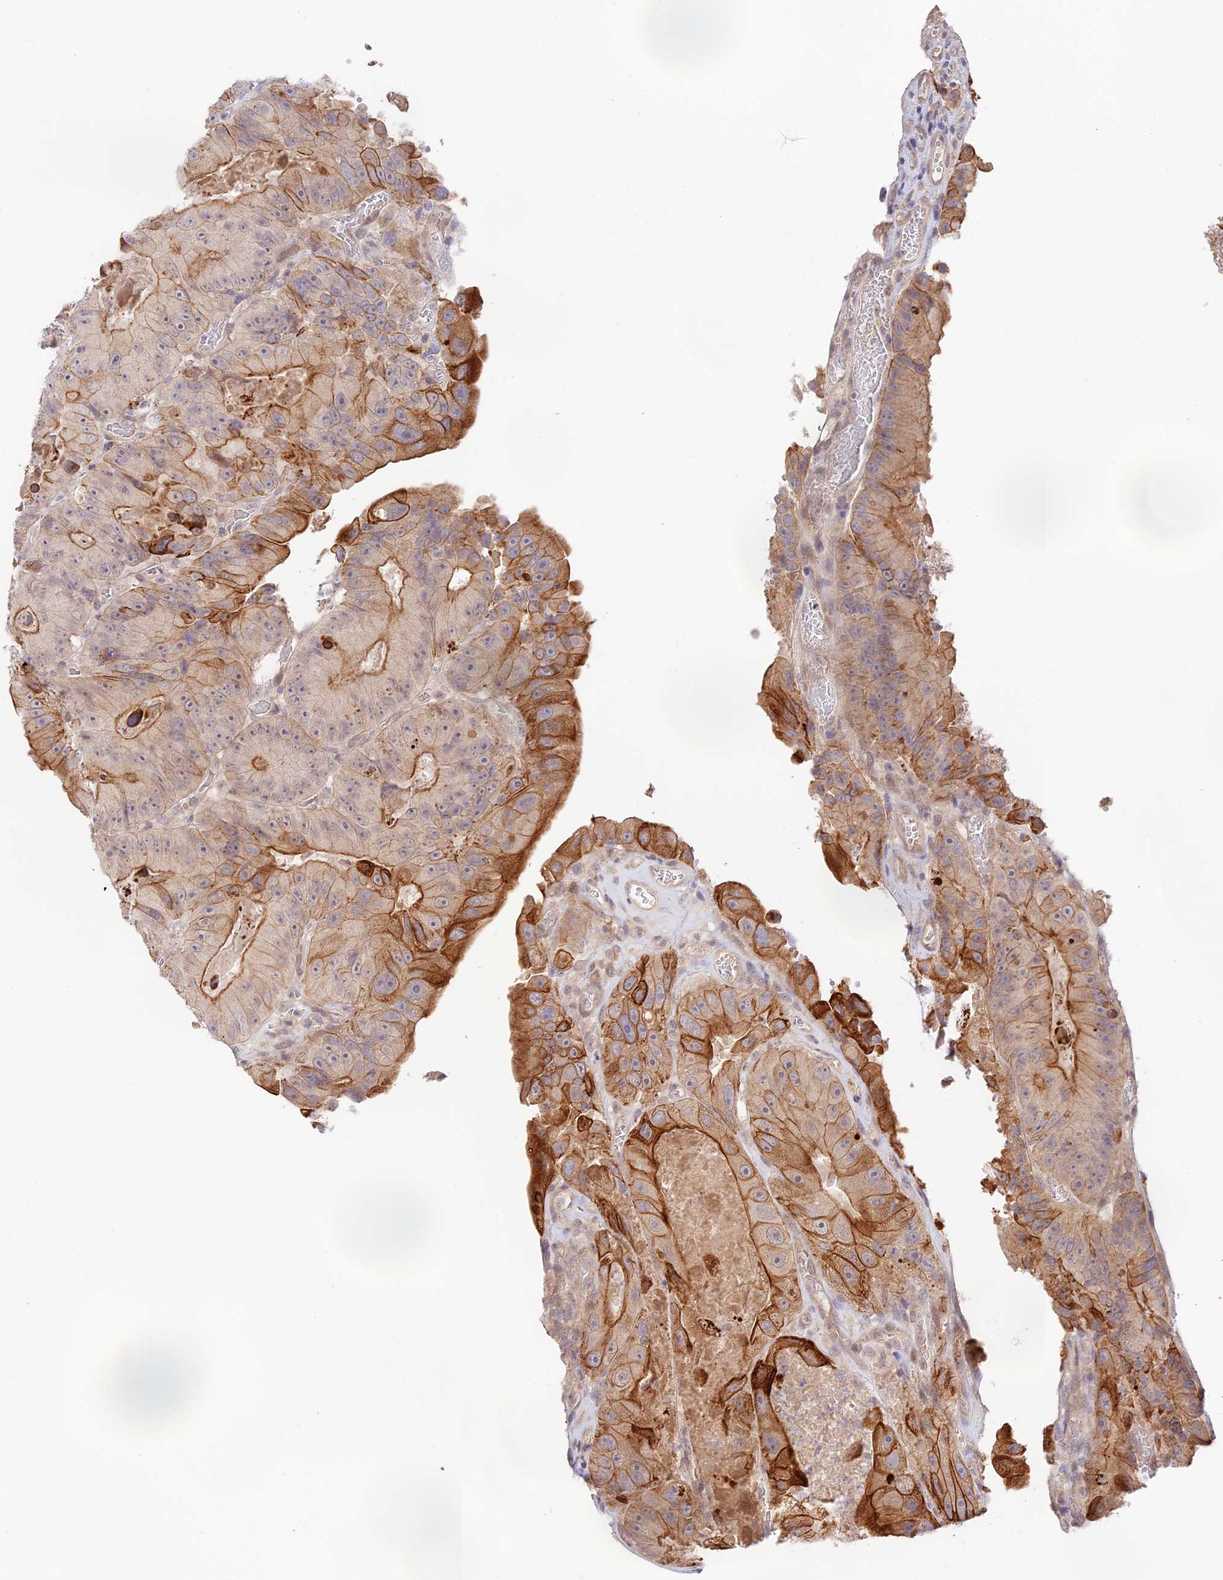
{"staining": {"intensity": "strong", "quantity": "25%-75%", "location": "cytoplasmic/membranous"}, "tissue": "colorectal cancer", "cell_type": "Tumor cells", "image_type": "cancer", "snomed": [{"axis": "morphology", "description": "Adenocarcinoma, NOS"}, {"axis": "topography", "description": "Colon"}], "caption": "Tumor cells show high levels of strong cytoplasmic/membranous positivity in approximately 25%-75% of cells in adenocarcinoma (colorectal).", "gene": "CAMSAP3", "patient": {"sex": "female", "age": 86}}